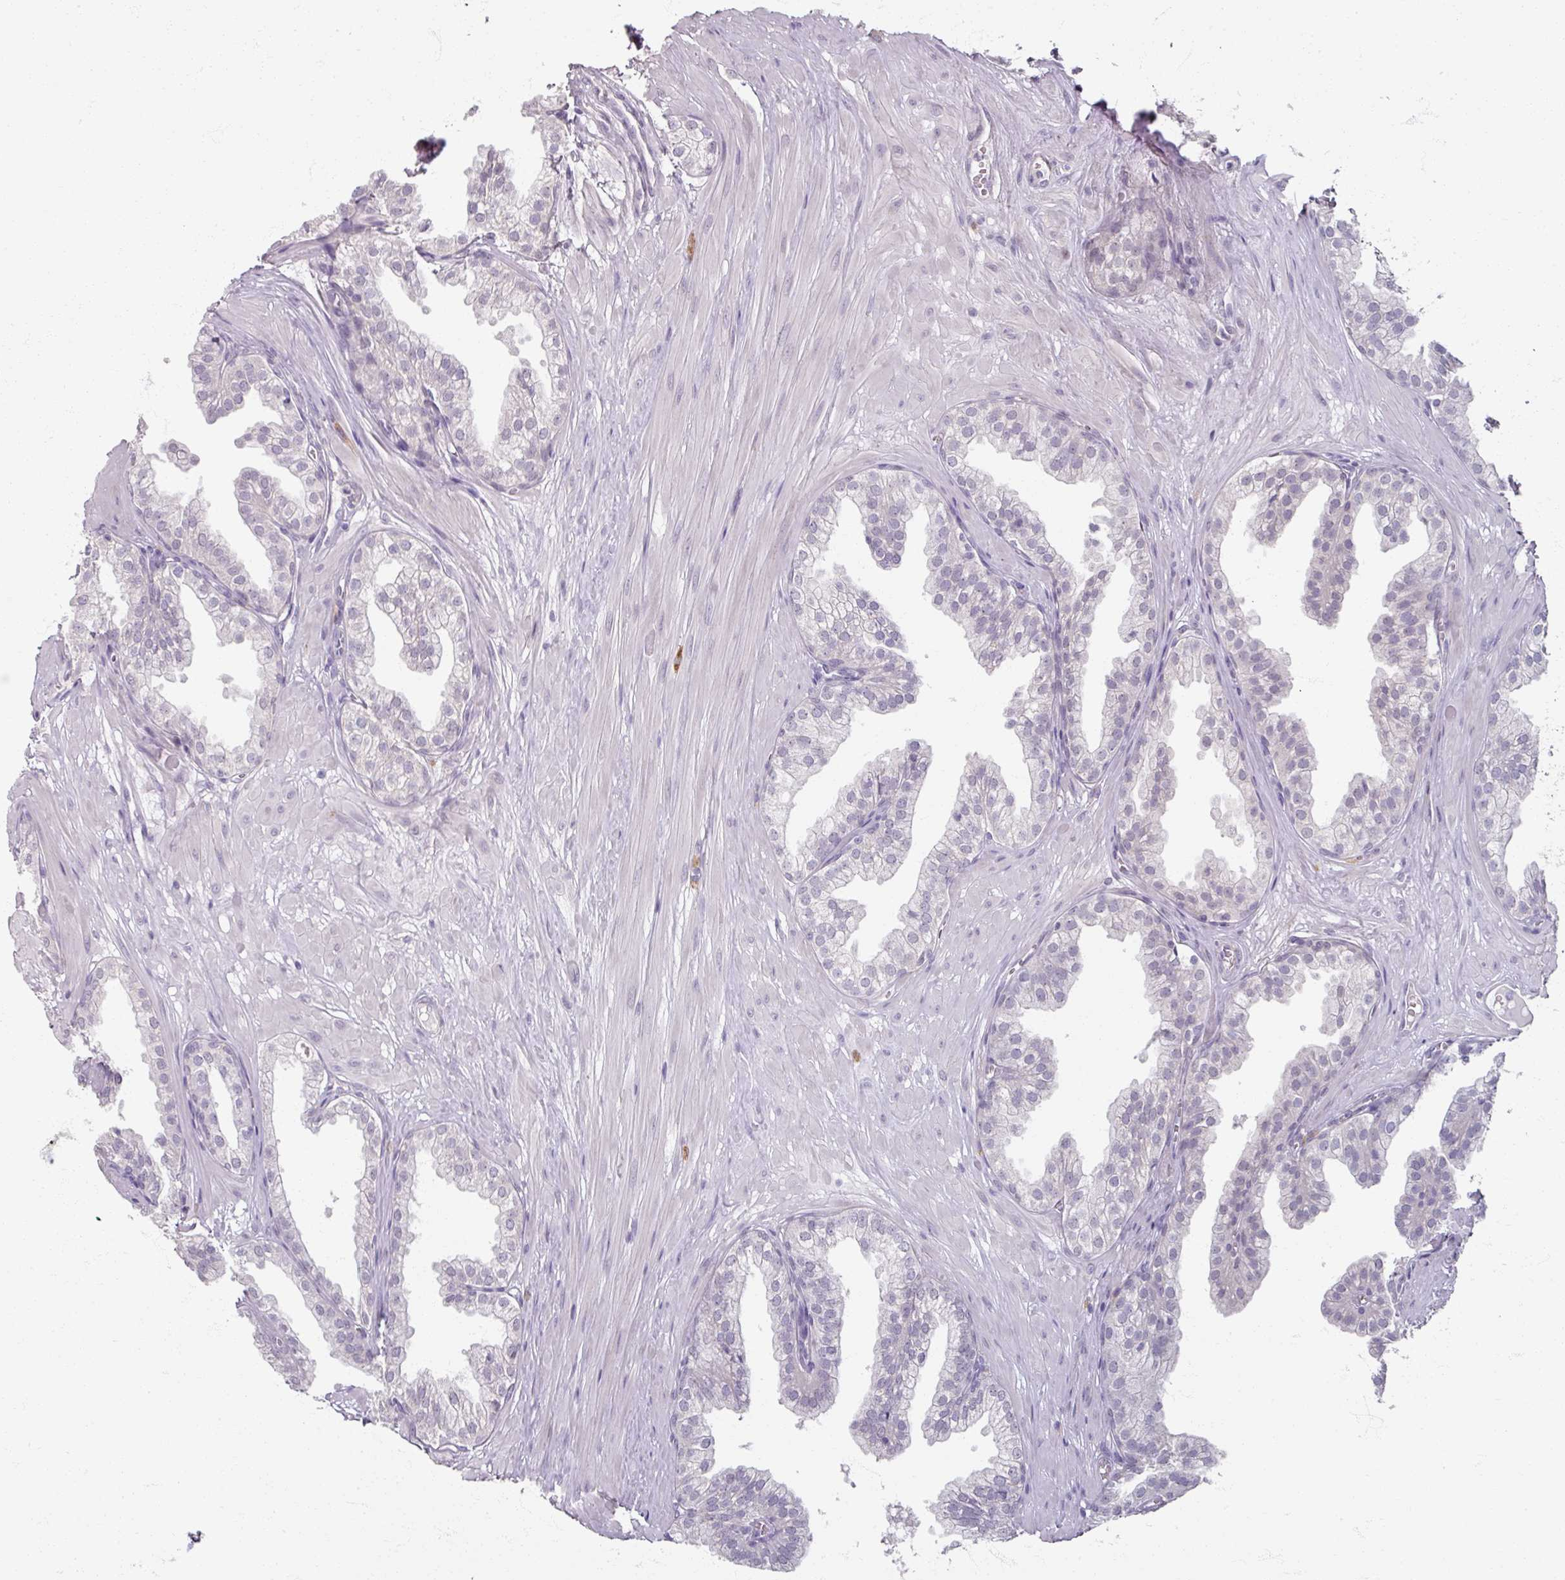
{"staining": {"intensity": "negative", "quantity": "none", "location": "none"}, "tissue": "prostate", "cell_type": "Glandular cells", "image_type": "normal", "snomed": [{"axis": "morphology", "description": "Normal tissue, NOS"}, {"axis": "topography", "description": "Prostate"}, {"axis": "topography", "description": "Peripheral nerve tissue"}], "caption": "DAB immunohistochemical staining of unremarkable human prostate displays no significant positivity in glandular cells. (DAB IHC with hematoxylin counter stain).", "gene": "SOX11", "patient": {"sex": "male", "age": 55}}